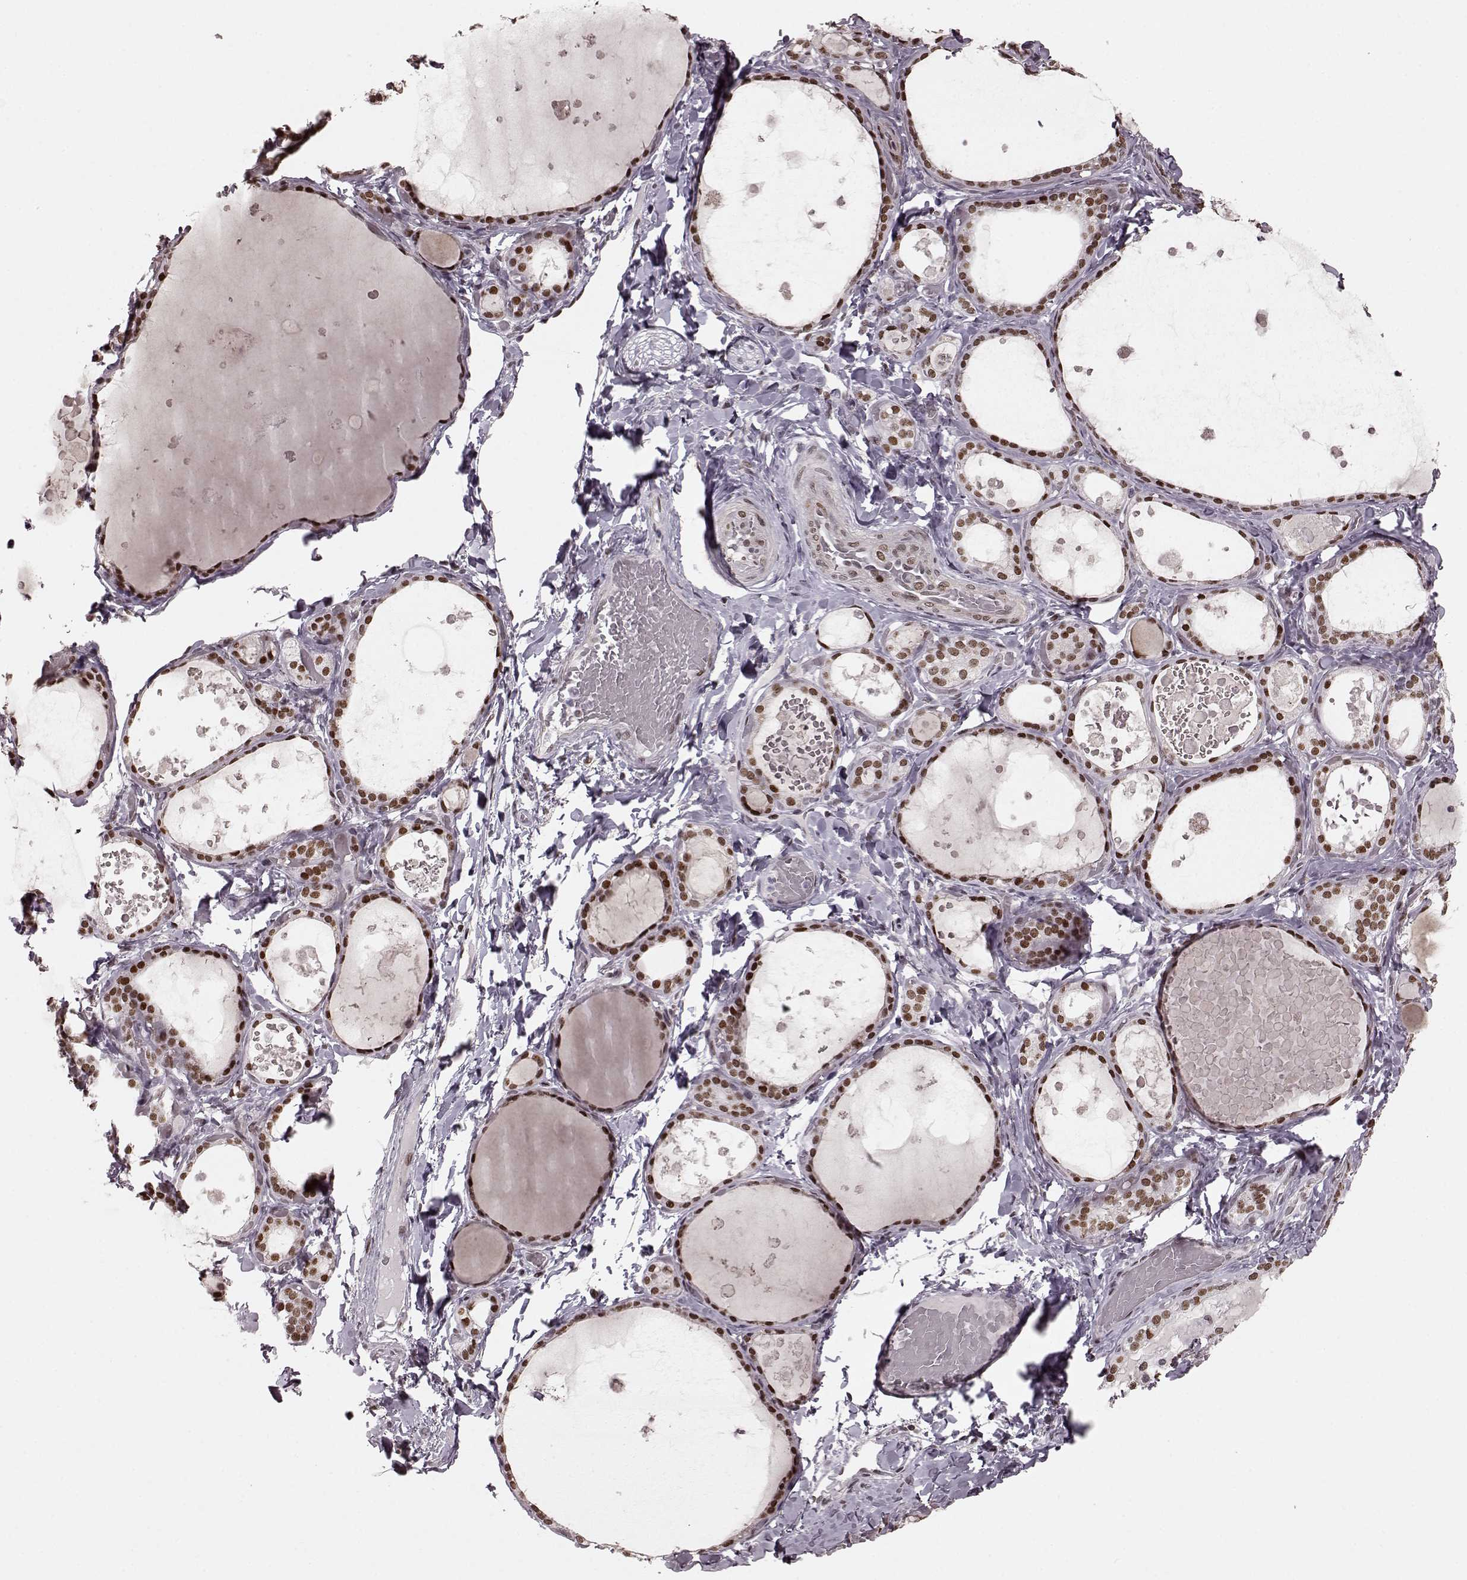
{"staining": {"intensity": "strong", "quantity": ">75%", "location": "nuclear"}, "tissue": "thyroid gland", "cell_type": "Glandular cells", "image_type": "normal", "snomed": [{"axis": "morphology", "description": "Normal tissue, NOS"}, {"axis": "topography", "description": "Thyroid gland"}], "caption": "Glandular cells exhibit high levels of strong nuclear staining in about >75% of cells in normal human thyroid gland.", "gene": "NR2C1", "patient": {"sex": "female", "age": 56}}